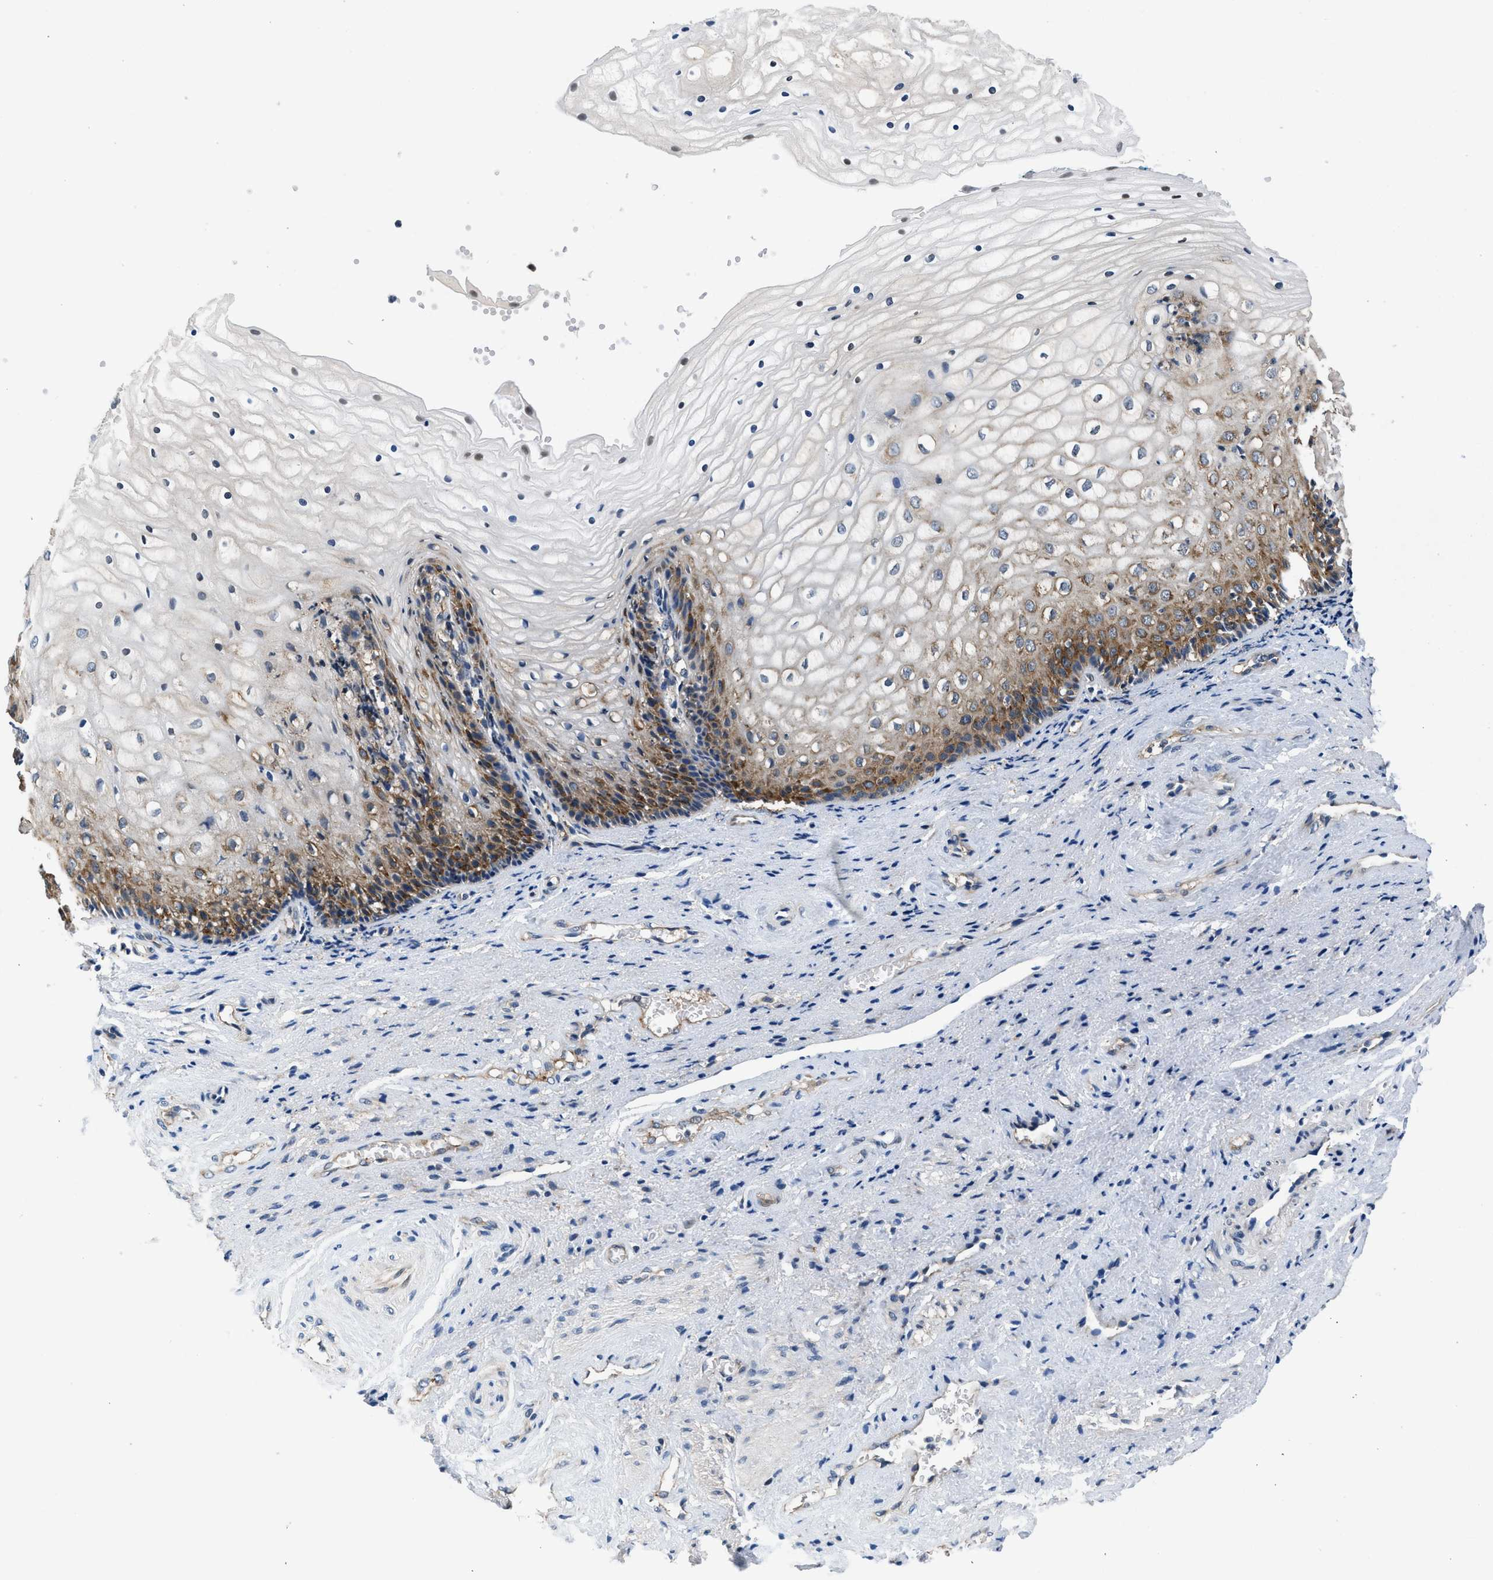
{"staining": {"intensity": "strong", "quantity": "25%-75%", "location": "cytoplasmic/membranous"}, "tissue": "vagina", "cell_type": "Squamous epithelial cells", "image_type": "normal", "snomed": [{"axis": "morphology", "description": "Normal tissue, NOS"}, {"axis": "topography", "description": "Vagina"}], "caption": "Immunohistochemical staining of unremarkable vagina exhibits strong cytoplasmic/membranous protein expression in approximately 25%-75% of squamous epithelial cells. (DAB (3,3'-diaminobenzidine) = brown stain, brightfield microscopy at high magnification).", "gene": "PA2G4", "patient": {"sex": "female", "age": 34}}